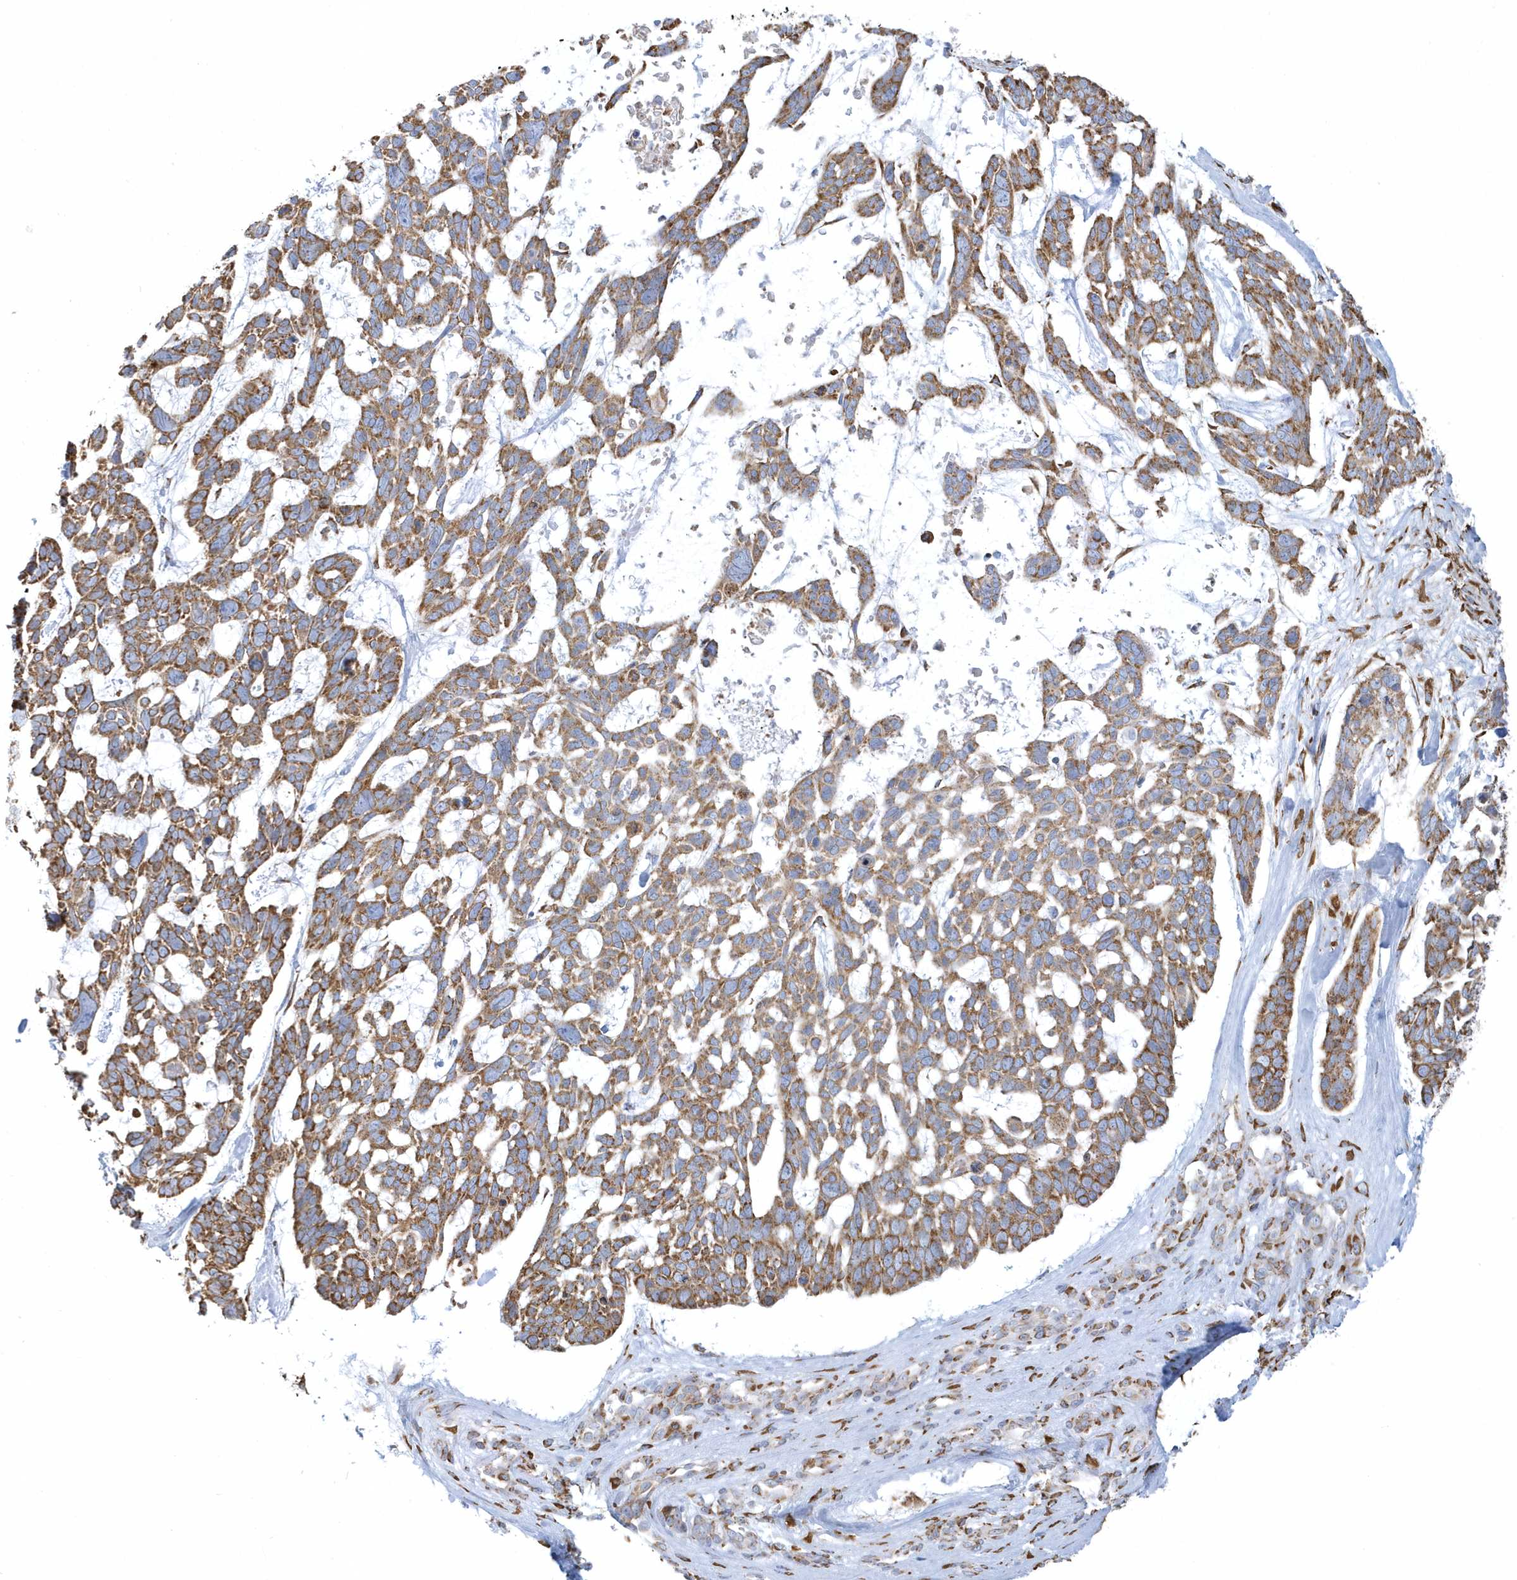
{"staining": {"intensity": "moderate", "quantity": ">75%", "location": "cytoplasmic/membranous"}, "tissue": "skin cancer", "cell_type": "Tumor cells", "image_type": "cancer", "snomed": [{"axis": "morphology", "description": "Basal cell carcinoma"}, {"axis": "topography", "description": "Skin"}], "caption": "Skin cancer stained with a protein marker demonstrates moderate staining in tumor cells.", "gene": "DCAF1", "patient": {"sex": "male", "age": 88}}